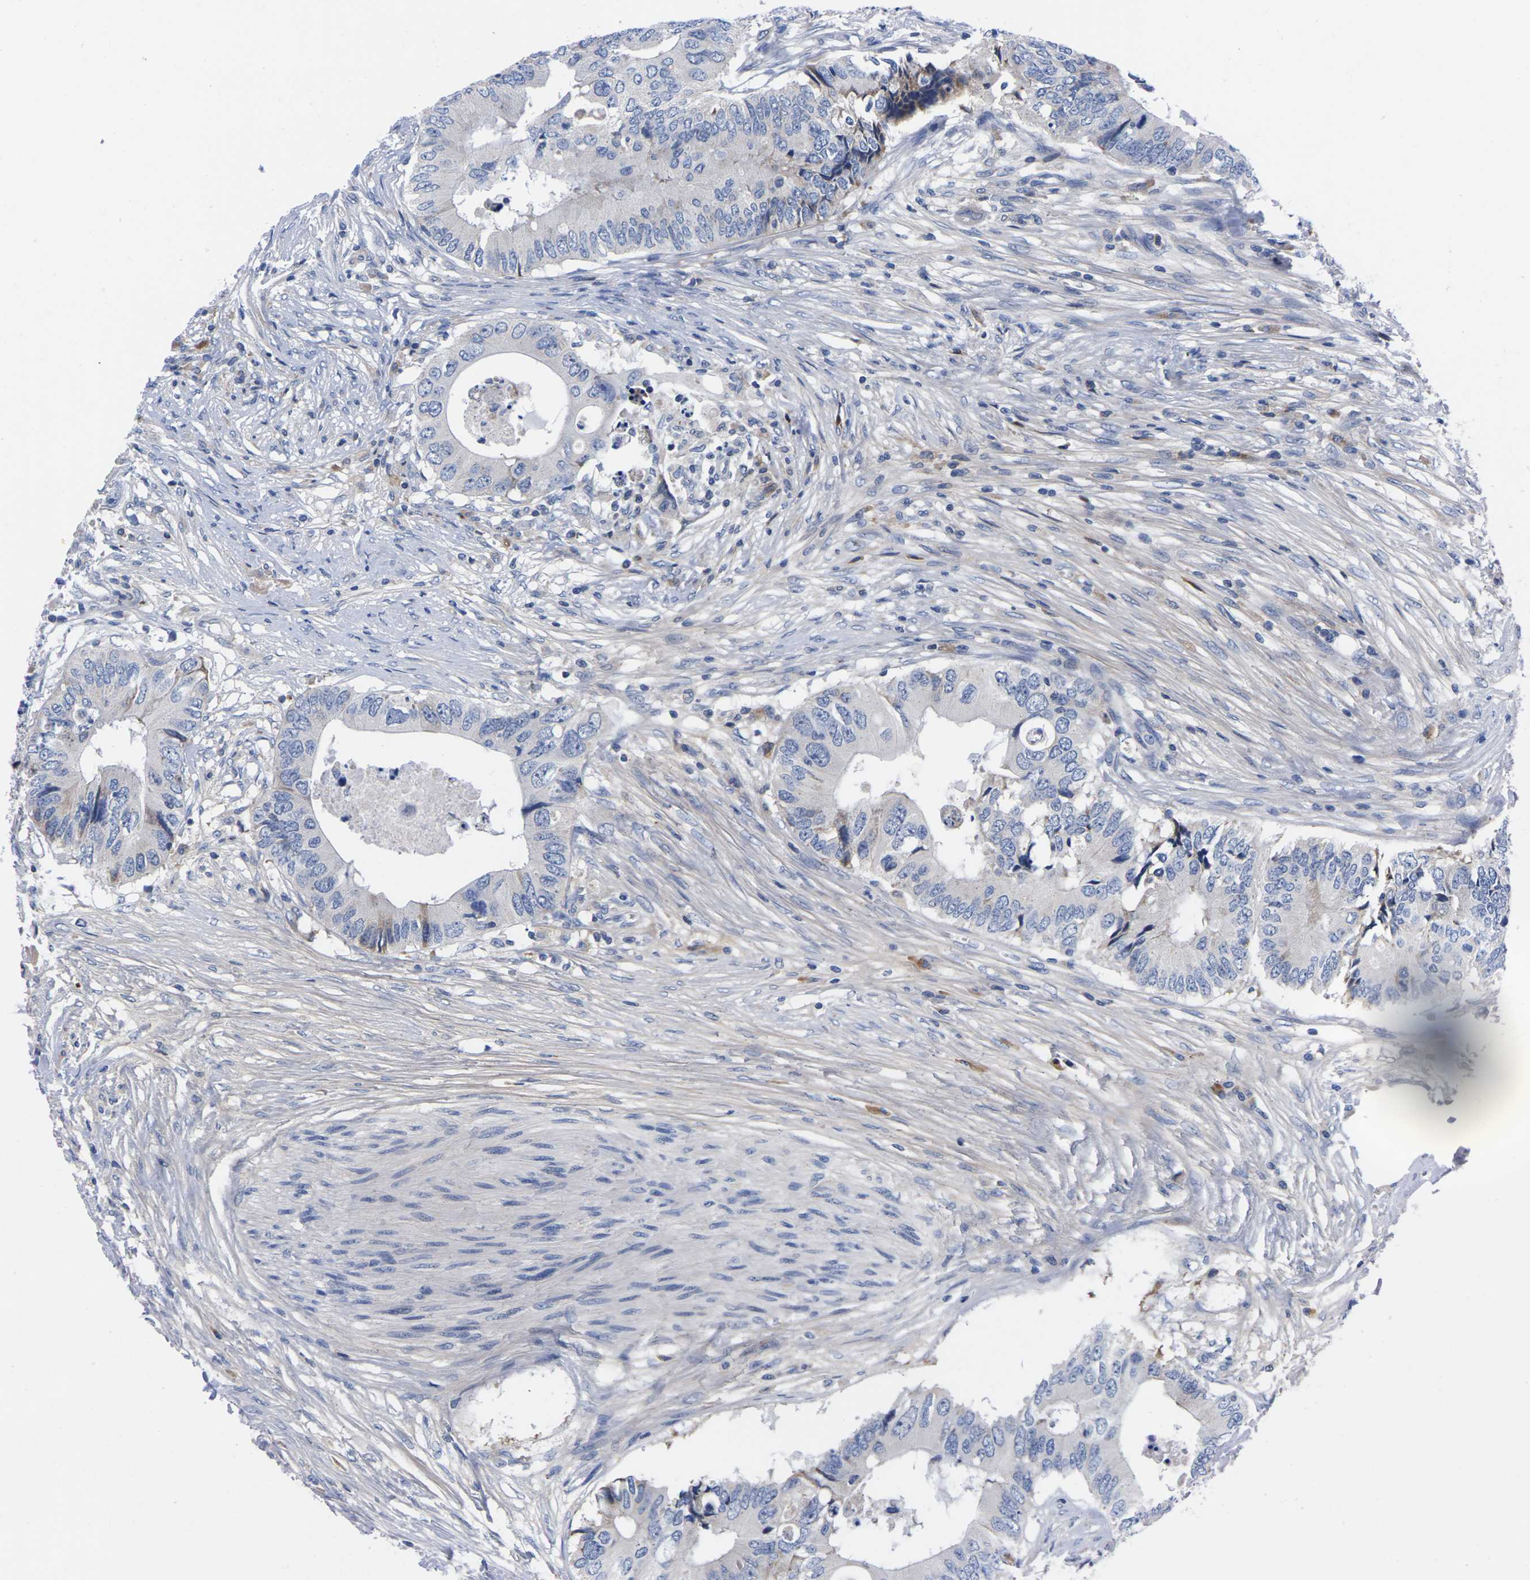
{"staining": {"intensity": "negative", "quantity": "none", "location": "none"}, "tissue": "colorectal cancer", "cell_type": "Tumor cells", "image_type": "cancer", "snomed": [{"axis": "morphology", "description": "Adenocarcinoma, NOS"}, {"axis": "topography", "description": "Colon"}], "caption": "IHC micrograph of human colorectal cancer stained for a protein (brown), which exhibits no staining in tumor cells. (DAB IHC with hematoxylin counter stain).", "gene": "FAM210A", "patient": {"sex": "male", "age": 71}}